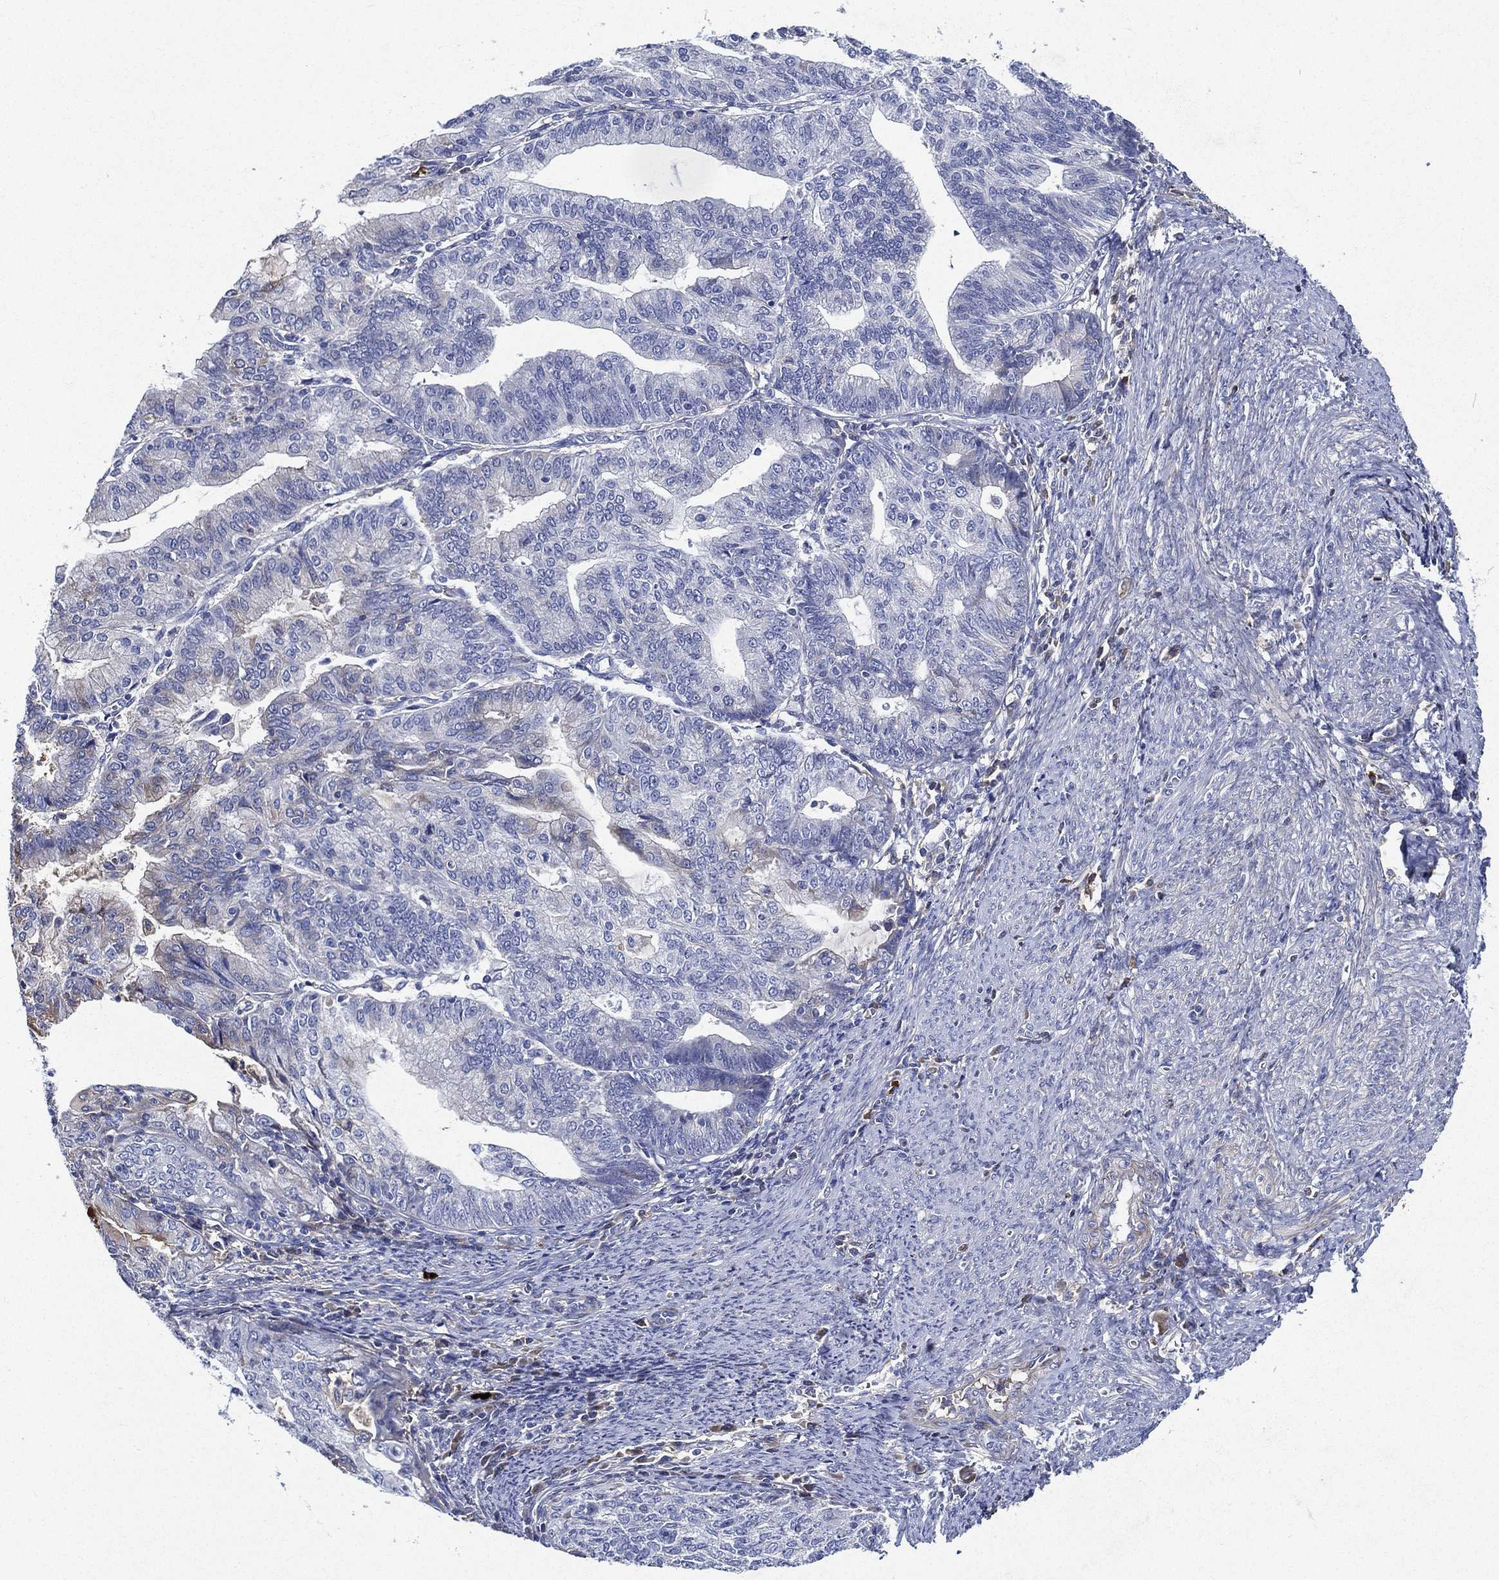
{"staining": {"intensity": "negative", "quantity": "none", "location": "none"}, "tissue": "endometrial cancer", "cell_type": "Tumor cells", "image_type": "cancer", "snomed": [{"axis": "morphology", "description": "Adenocarcinoma, NOS"}, {"axis": "topography", "description": "Endometrium"}], "caption": "IHC photomicrograph of neoplastic tissue: human endometrial adenocarcinoma stained with DAB demonstrates no significant protein expression in tumor cells.", "gene": "TMPRSS11D", "patient": {"sex": "female", "age": 82}}